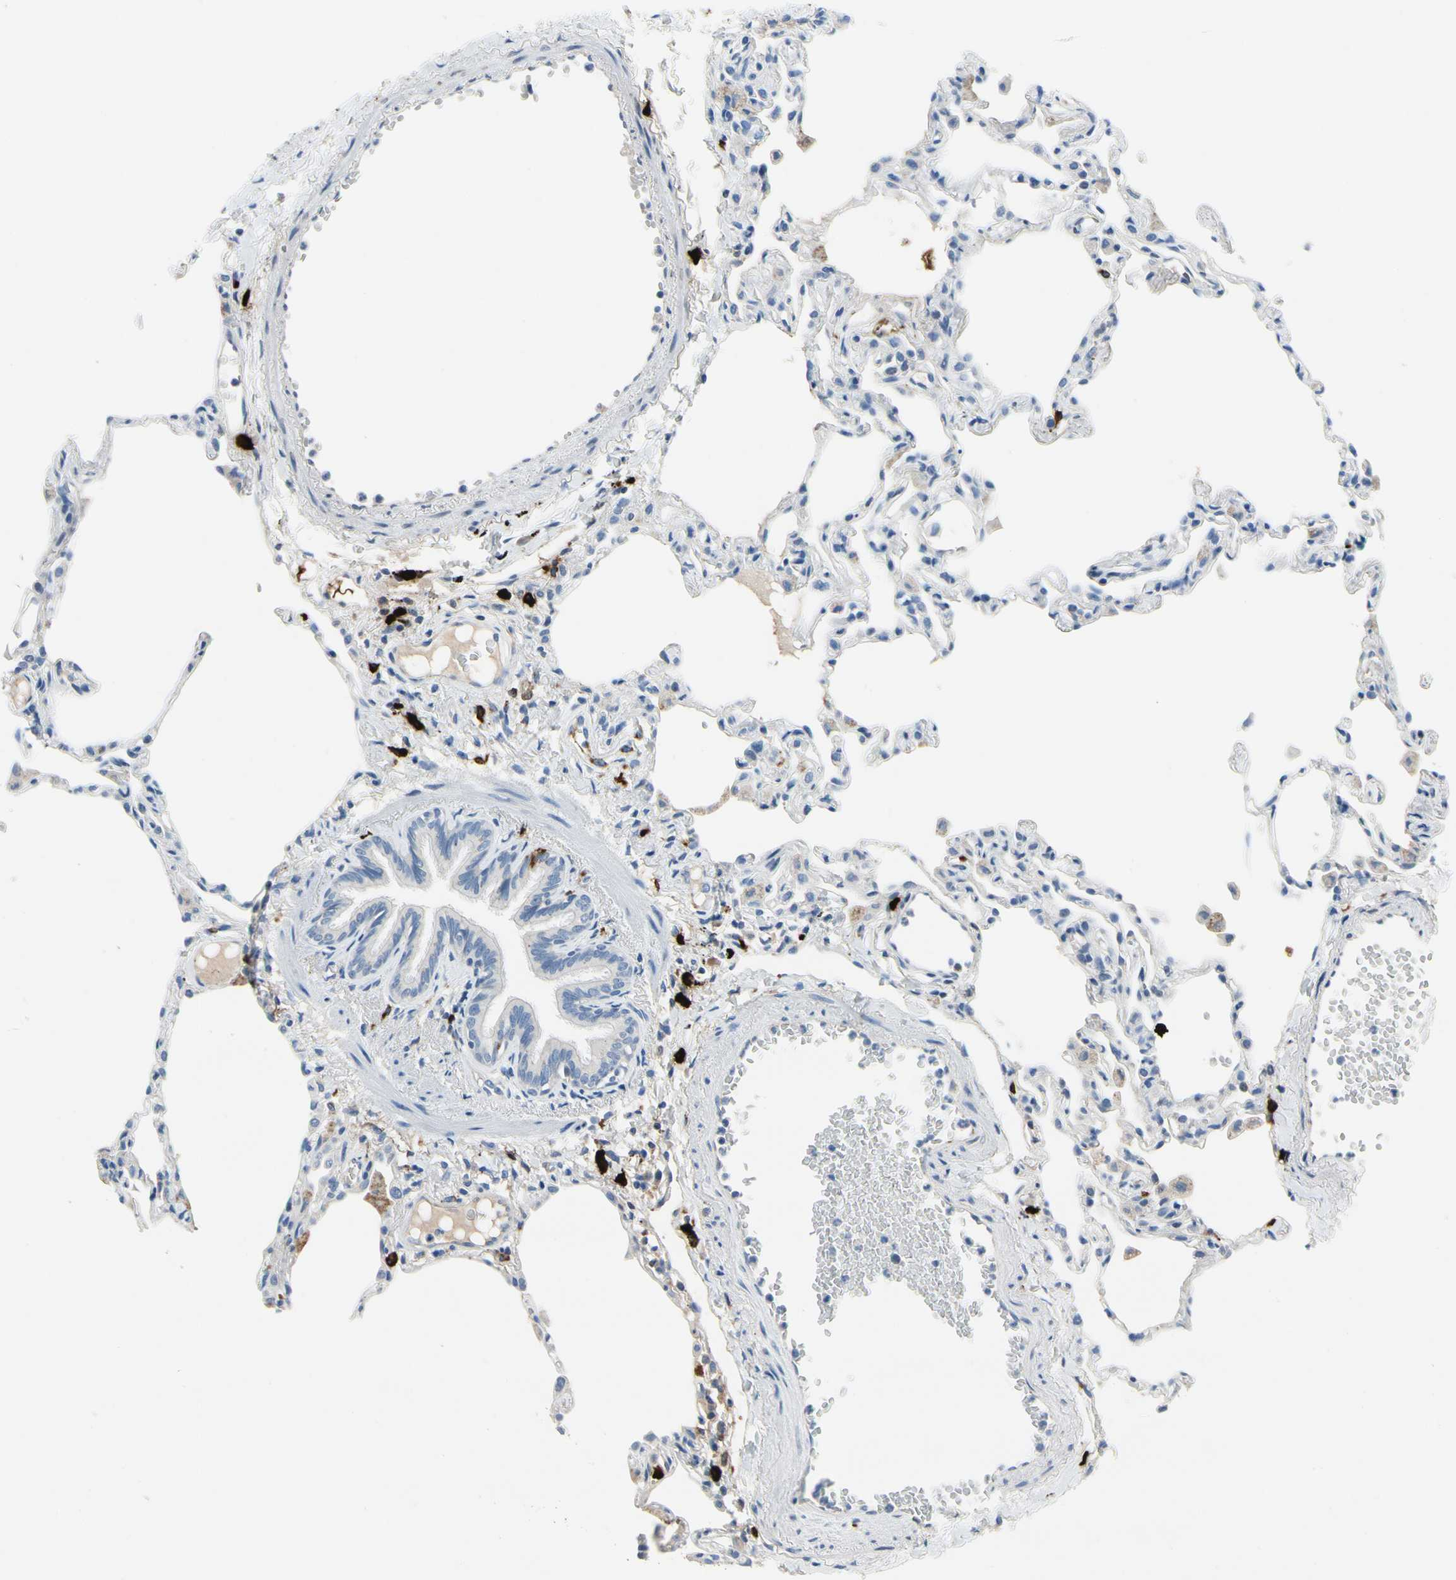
{"staining": {"intensity": "negative", "quantity": "none", "location": "none"}, "tissue": "lung", "cell_type": "Alveolar cells", "image_type": "normal", "snomed": [{"axis": "morphology", "description": "Normal tissue, NOS"}, {"axis": "topography", "description": "Lung"}], "caption": "DAB immunohistochemical staining of benign lung demonstrates no significant staining in alveolar cells.", "gene": "CPA3", "patient": {"sex": "female", "age": 49}}